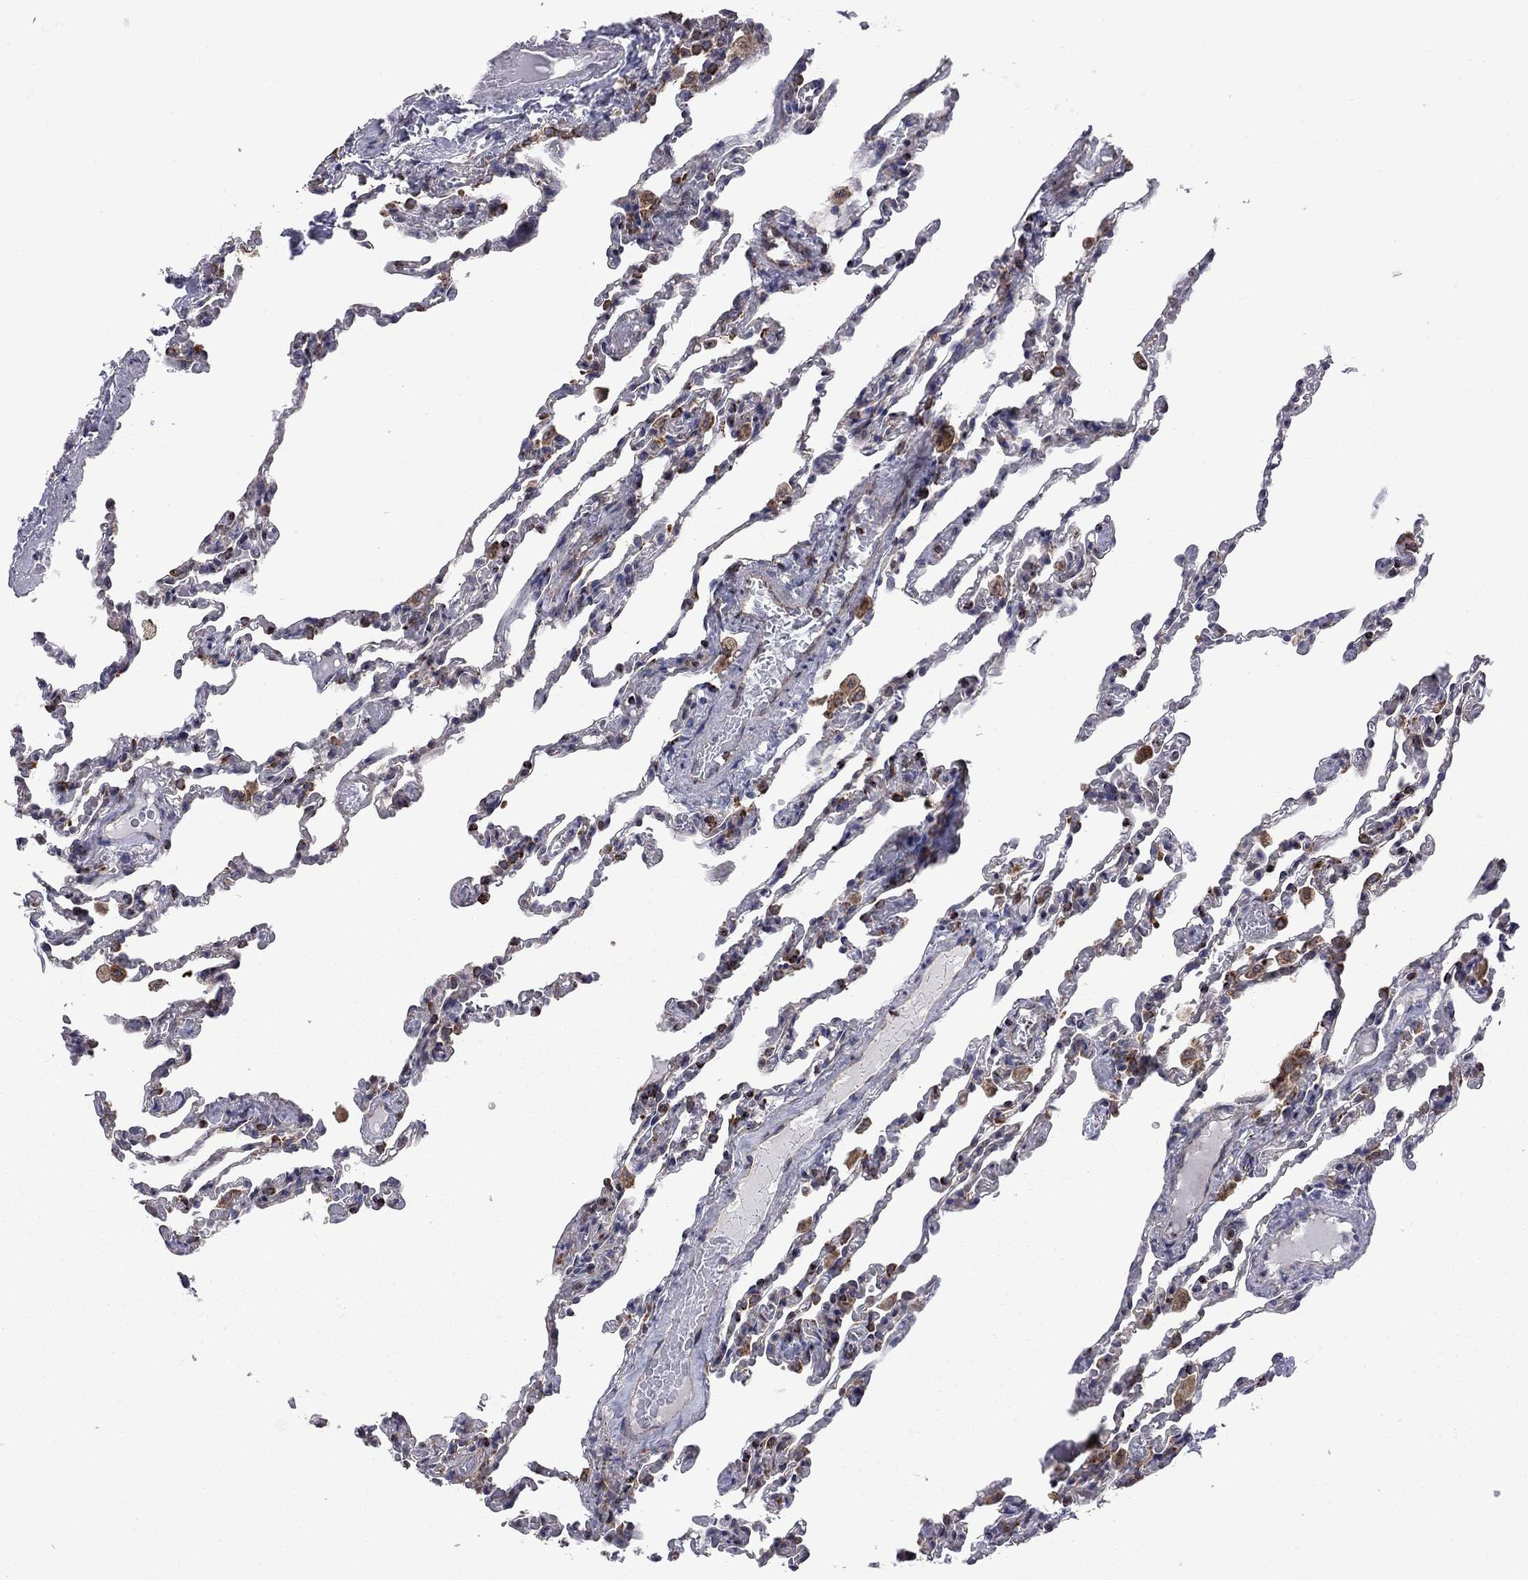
{"staining": {"intensity": "negative", "quantity": "none", "location": "none"}, "tissue": "lung", "cell_type": "Alveolar cells", "image_type": "normal", "snomed": [{"axis": "morphology", "description": "Normal tissue, NOS"}, {"axis": "topography", "description": "Lung"}], "caption": "Histopathology image shows no protein expression in alveolar cells of normal lung.", "gene": "CLPTM1", "patient": {"sex": "female", "age": 43}}